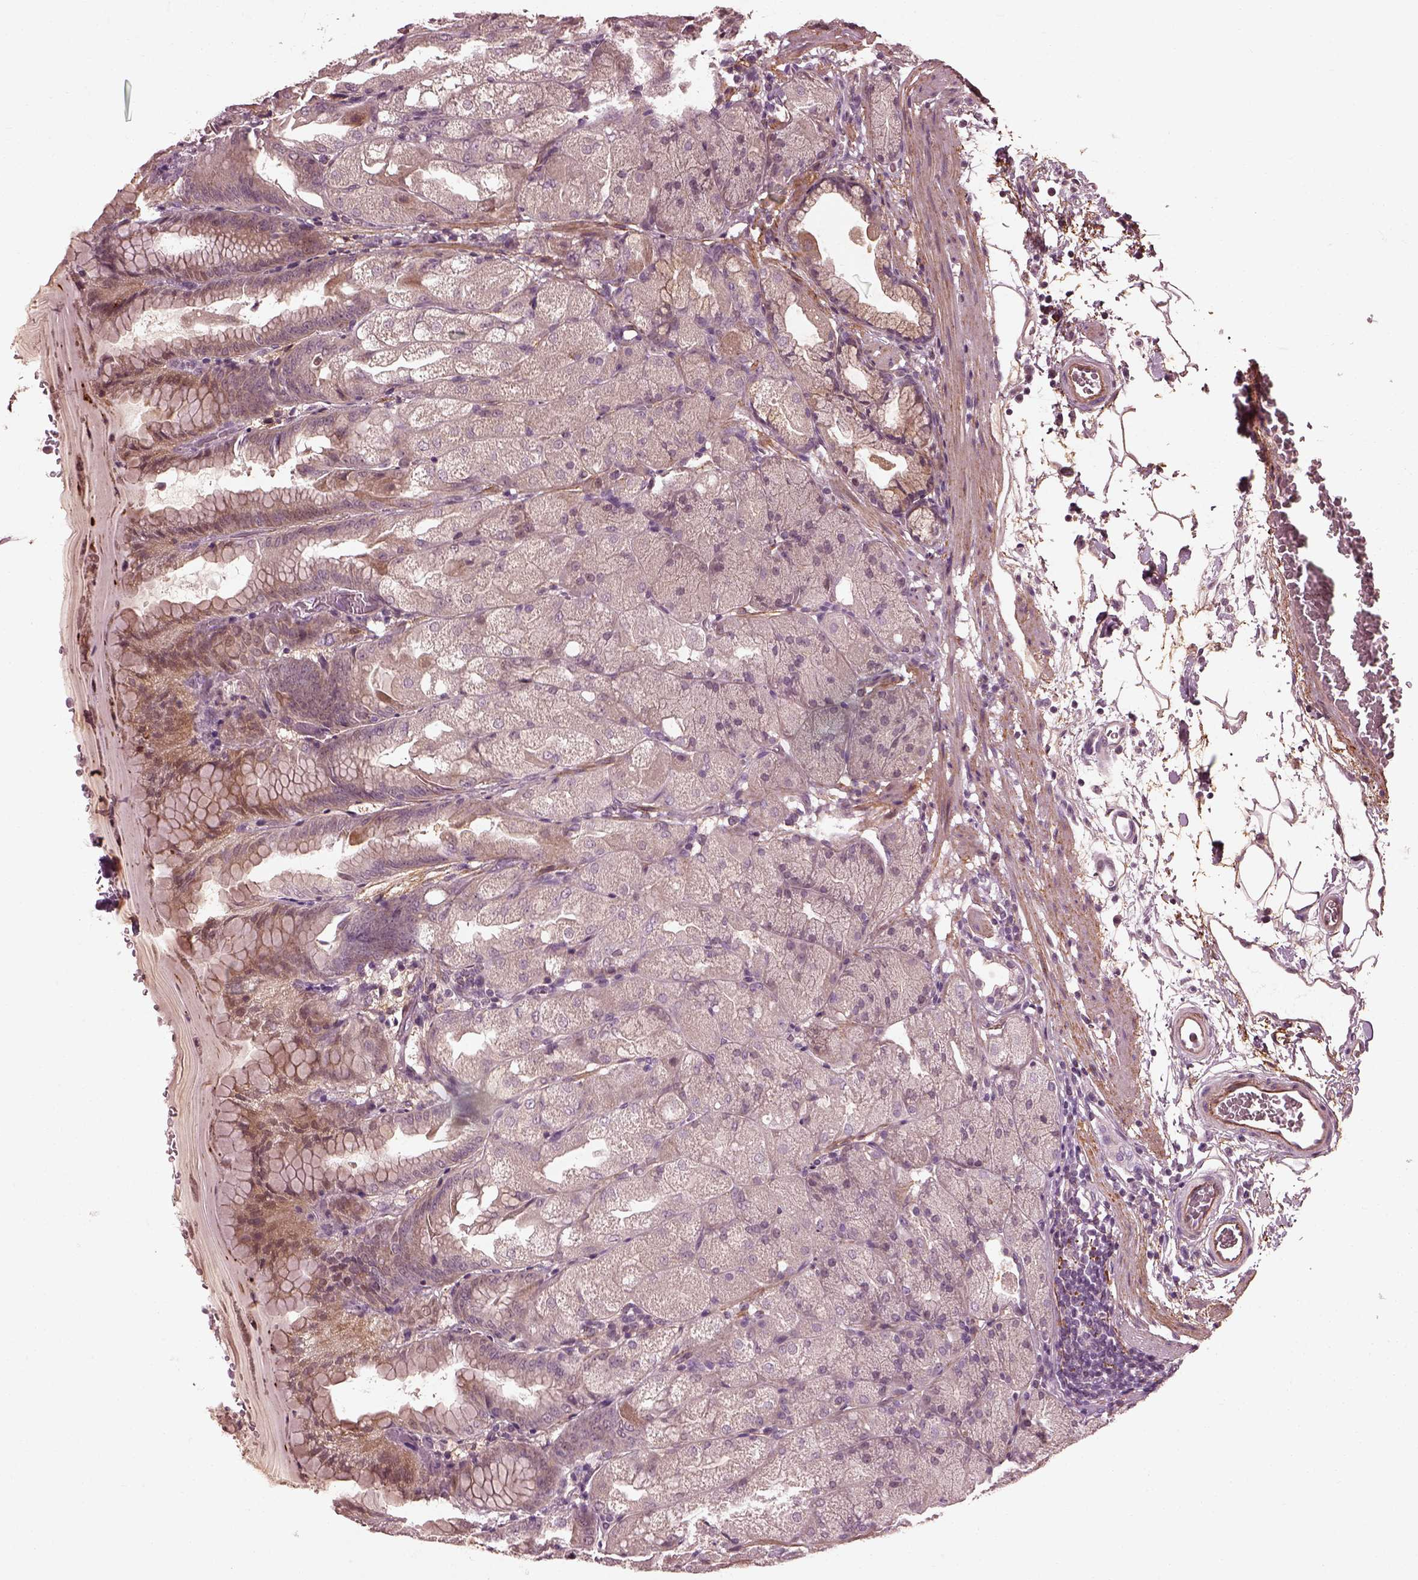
{"staining": {"intensity": "weak", "quantity": "<25%", "location": "cytoplasmic/membranous"}, "tissue": "stomach", "cell_type": "Glandular cells", "image_type": "normal", "snomed": [{"axis": "morphology", "description": "Normal tissue, NOS"}, {"axis": "topography", "description": "Stomach, upper"}, {"axis": "topography", "description": "Stomach"}, {"axis": "topography", "description": "Stomach, lower"}], "caption": "A high-resolution histopathology image shows immunohistochemistry (IHC) staining of unremarkable stomach, which reveals no significant expression in glandular cells.", "gene": "EFEMP1", "patient": {"sex": "male", "age": 62}}